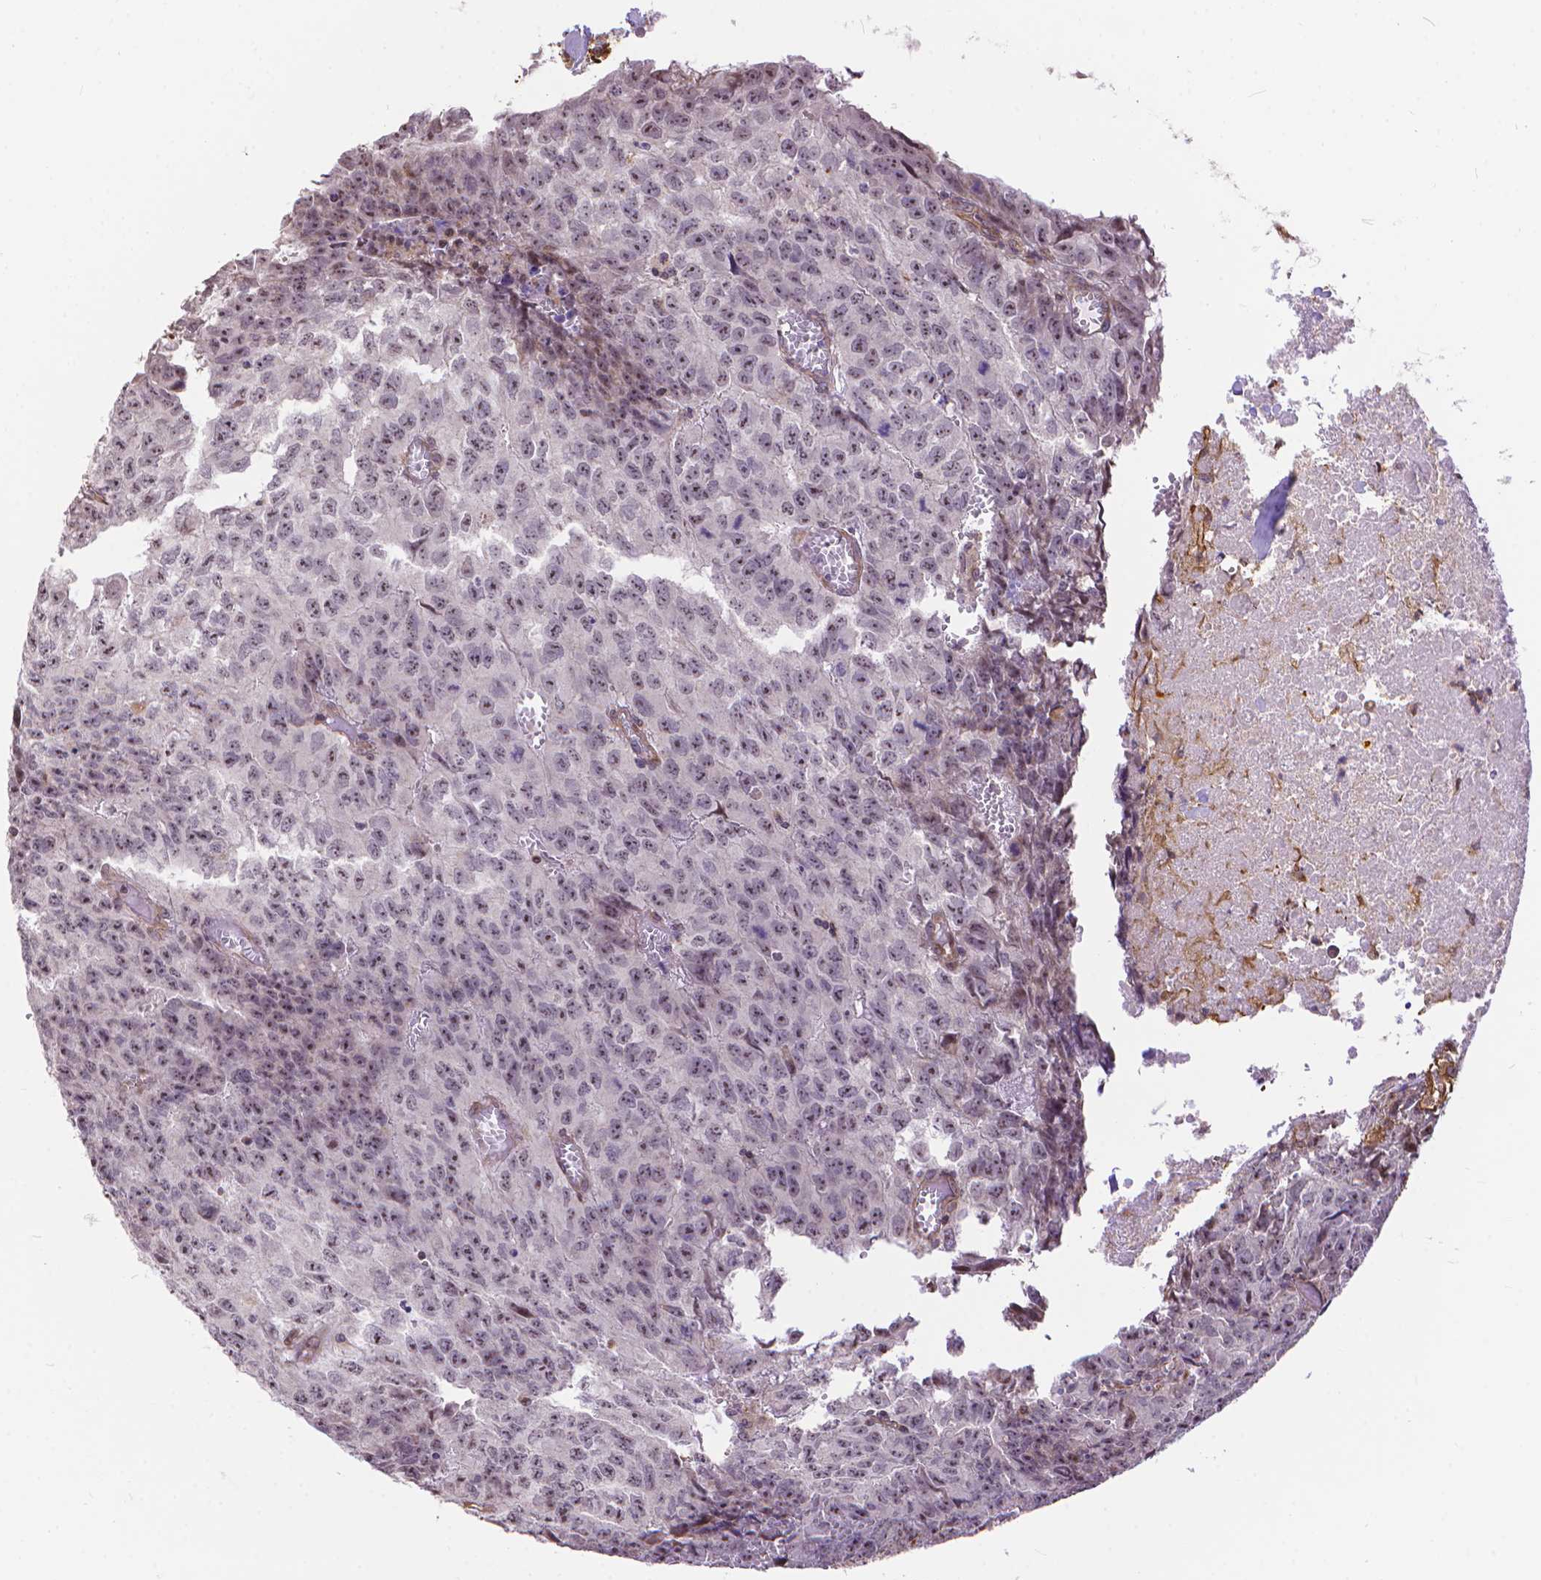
{"staining": {"intensity": "moderate", "quantity": ">75%", "location": "nuclear"}, "tissue": "testis cancer", "cell_type": "Tumor cells", "image_type": "cancer", "snomed": [{"axis": "morphology", "description": "Carcinoma, Embryonal, NOS"}, {"axis": "morphology", "description": "Teratoma, malignant, NOS"}, {"axis": "topography", "description": "Testis"}], "caption": "Immunohistochemistry (DAB (3,3'-diaminobenzidine)) staining of testis embryonal carcinoma exhibits moderate nuclear protein positivity in approximately >75% of tumor cells.", "gene": "TMEM135", "patient": {"sex": "male", "age": 24}}